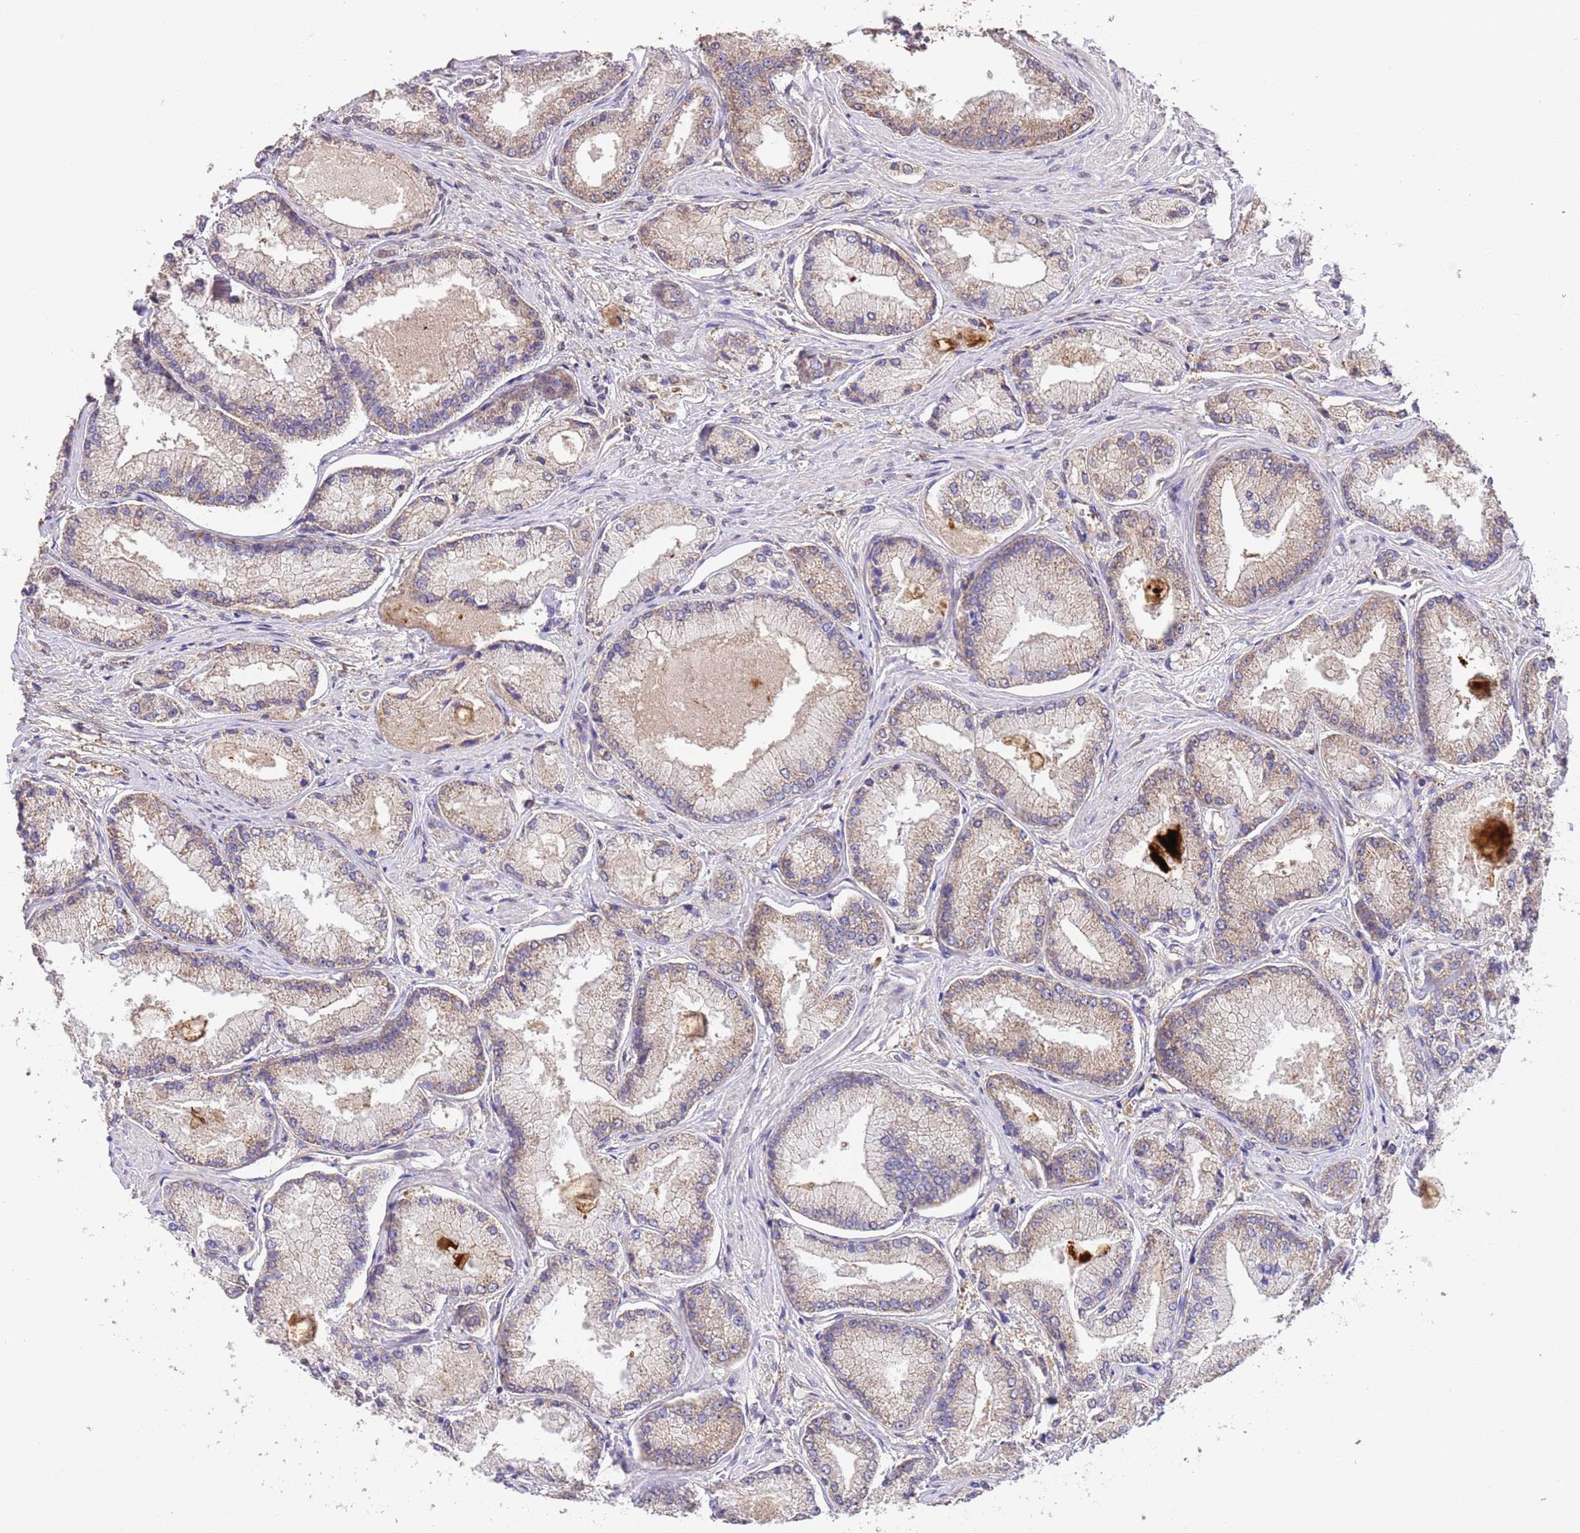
{"staining": {"intensity": "weak", "quantity": "<25%", "location": "cytoplasmic/membranous"}, "tissue": "prostate cancer", "cell_type": "Tumor cells", "image_type": "cancer", "snomed": [{"axis": "morphology", "description": "Adenocarcinoma, Low grade"}, {"axis": "topography", "description": "Prostate"}], "caption": "Immunohistochemical staining of prostate cancer (adenocarcinoma (low-grade)) demonstrates no significant staining in tumor cells.", "gene": "NPHP1", "patient": {"sex": "male", "age": 74}}